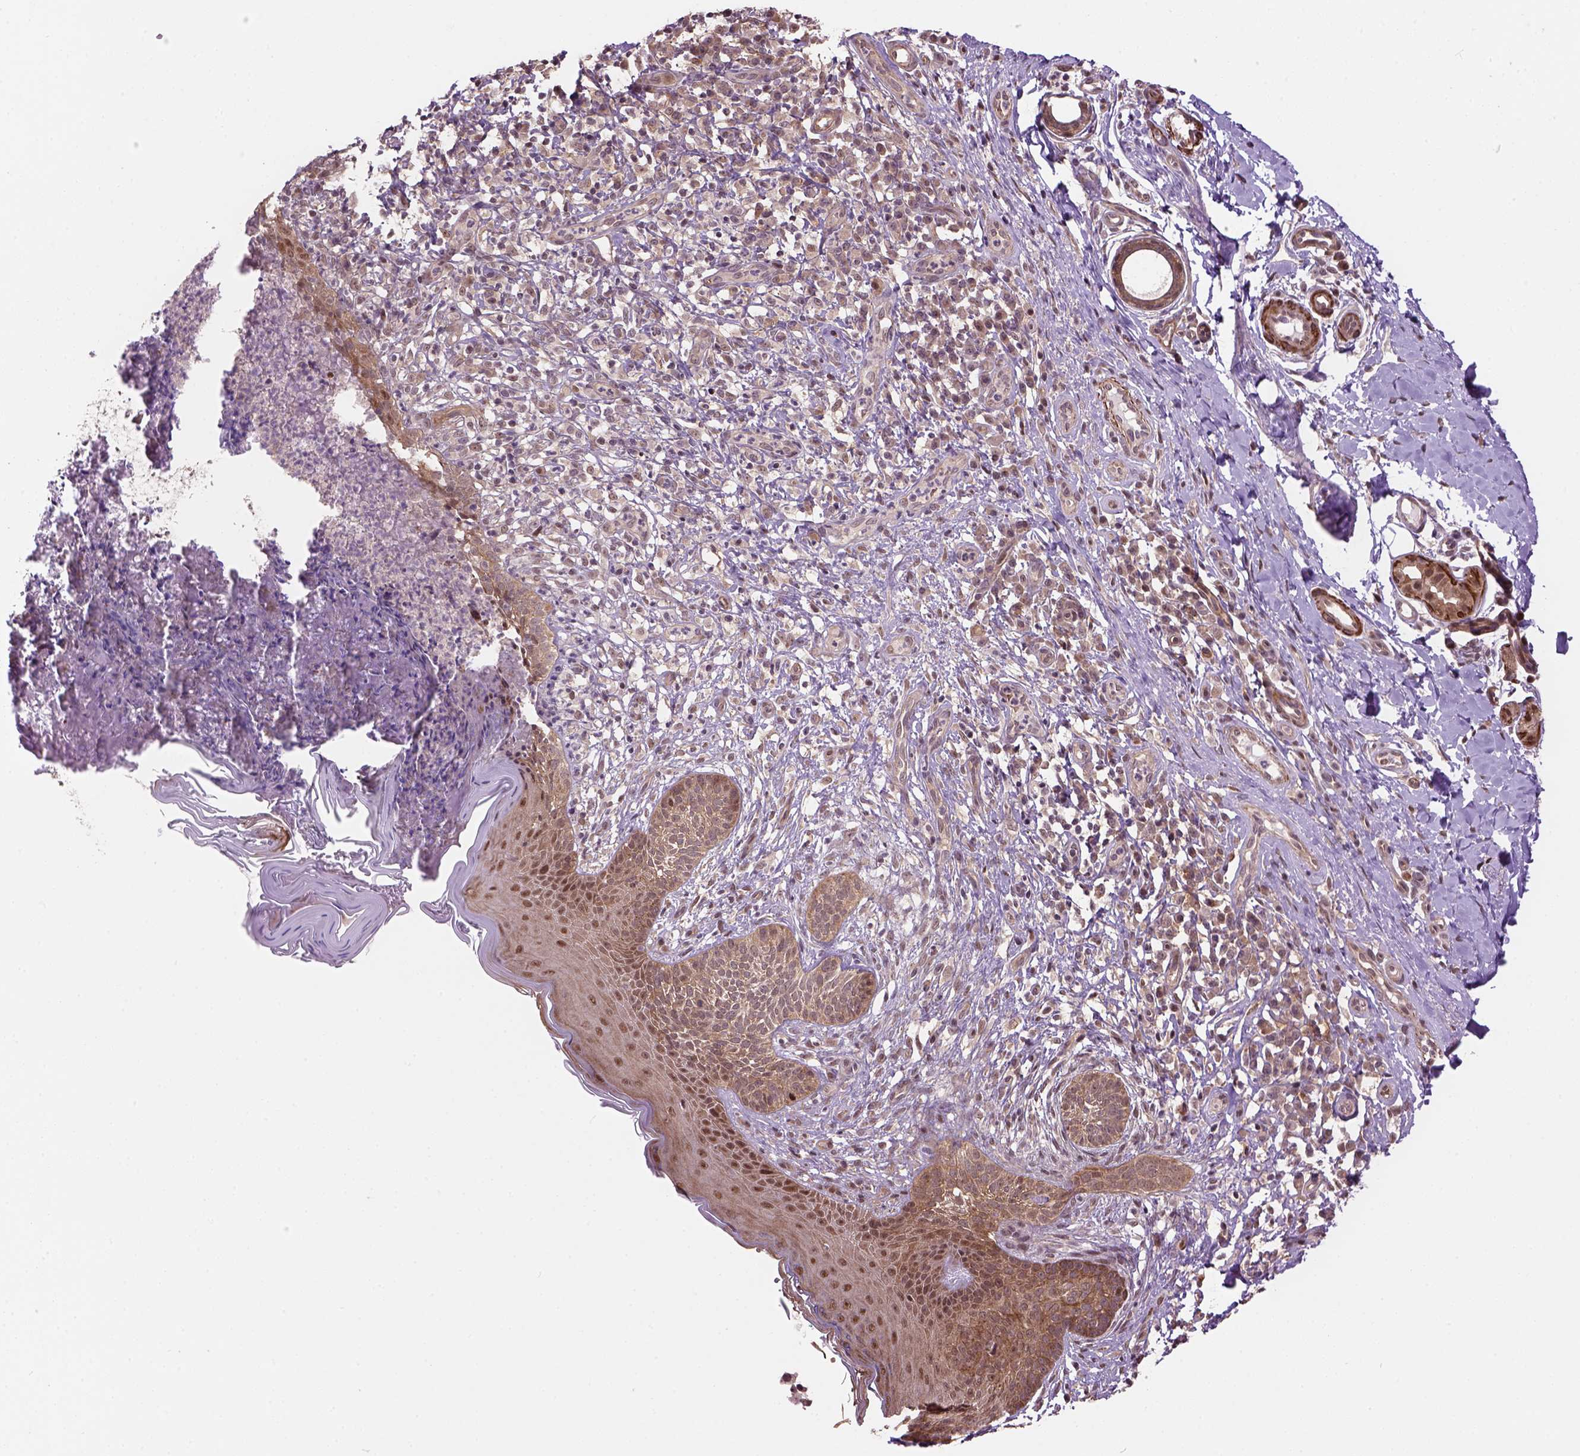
{"staining": {"intensity": "moderate", "quantity": "25%-75%", "location": "cytoplasmic/membranous,nuclear"}, "tissue": "skin cancer", "cell_type": "Tumor cells", "image_type": "cancer", "snomed": [{"axis": "morphology", "description": "Basal cell carcinoma"}, {"axis": "topography", "description": "Skin"}], "caption": "Skin basal cell carcinoma stained for a protein shows moderate cytoplasmic/membranous and nuclear positivity in tumor cells.", "gene": "PSMD11", "patient": {"sex": "male", "age": 89}}